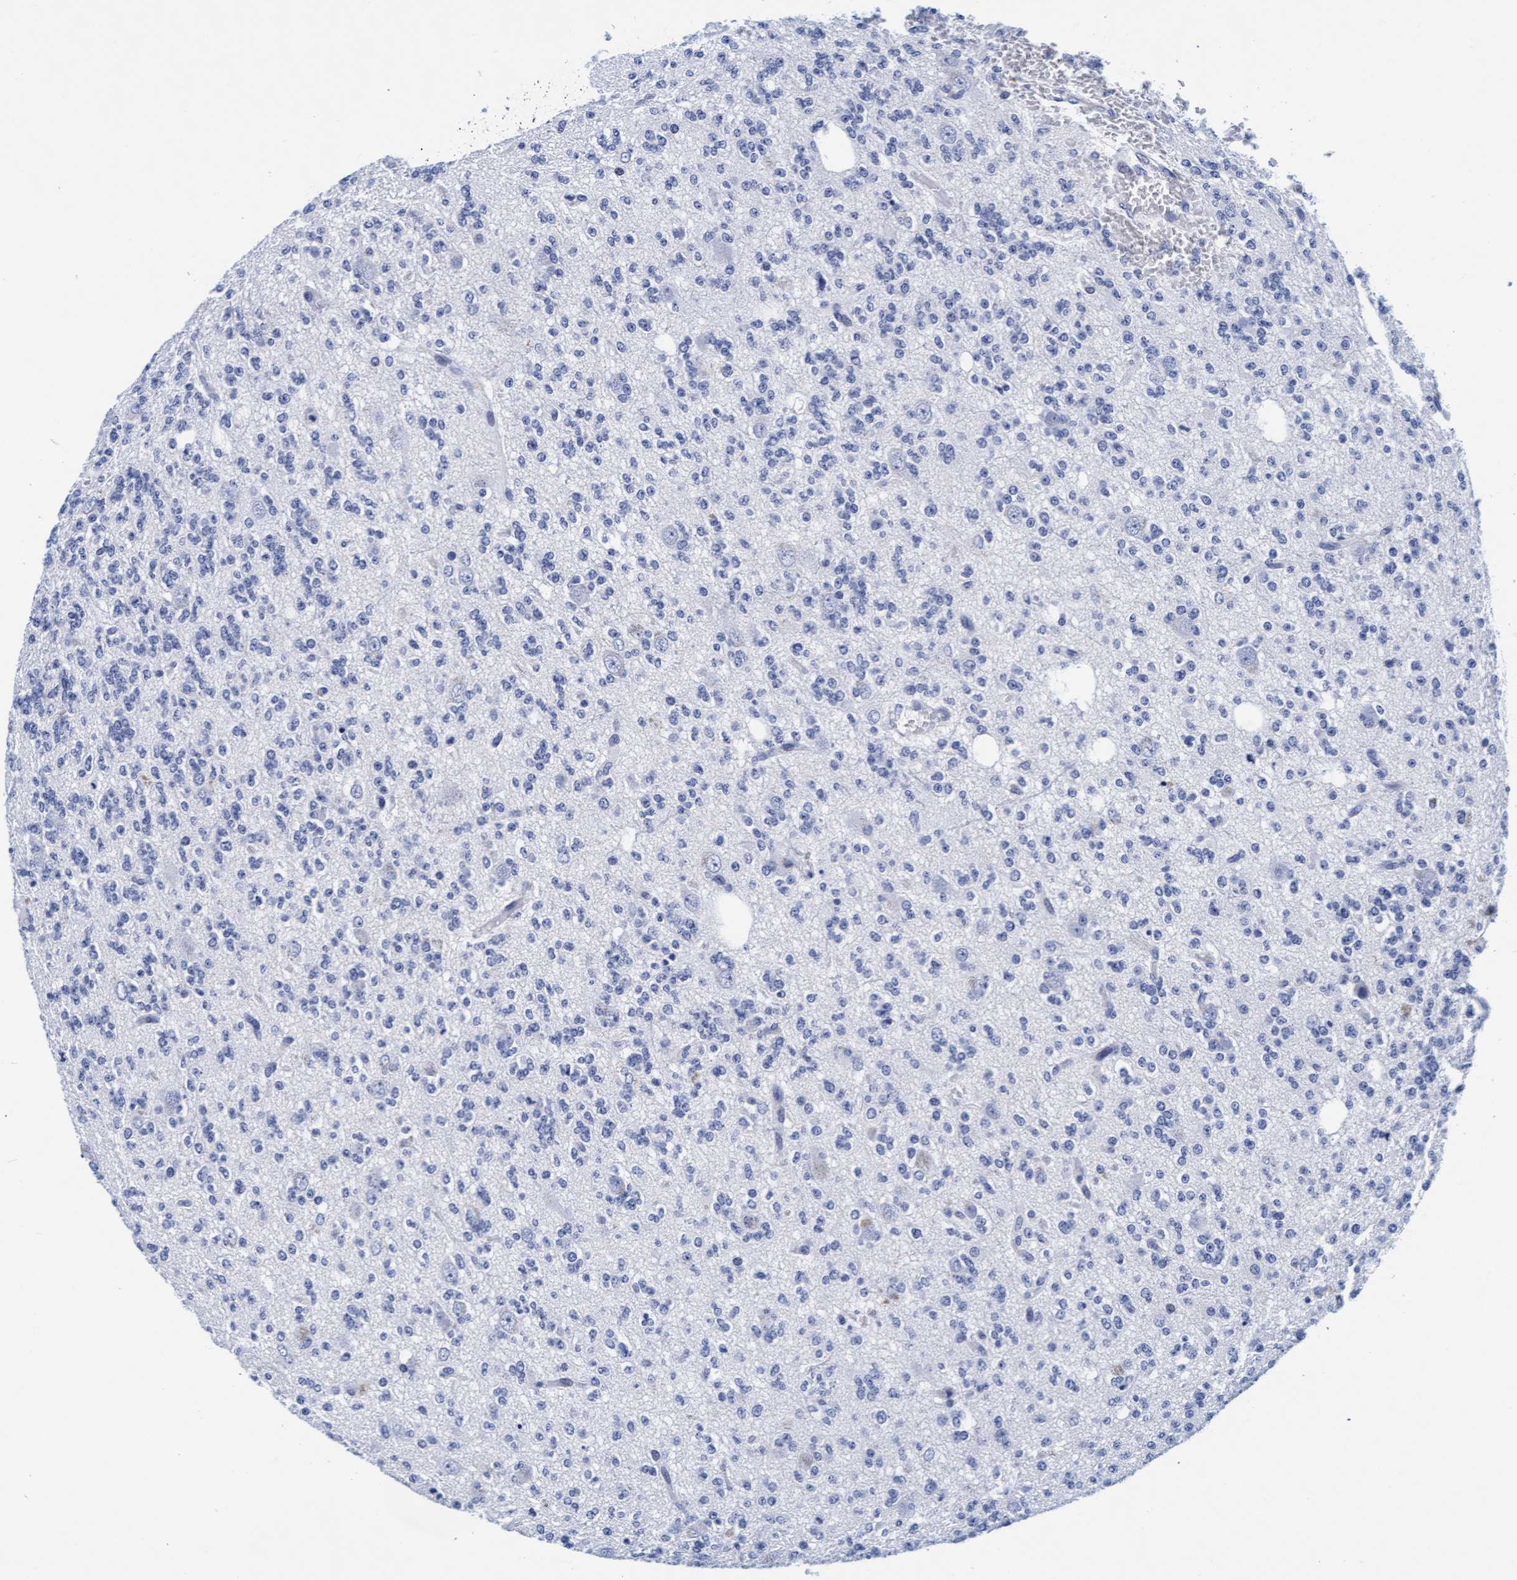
{"staining": {"intensity": "negative", "quantity": "none", "location": "none"}, "tissue": "glioma", "cell_type": "Tumor cells", "image_type": "cancer", "snomed": [{"axis": "morphology", "description": "Glioma, malignant, Low grade"}, {"axis": "topography", "description": "Brain"}], "caption": "High power microscopy micrograph of an IHC image of glioma, revealing no significant positivity in tumor cells.", "gene": "ARSG", "patient": {"sex": "male", "age": 38}}